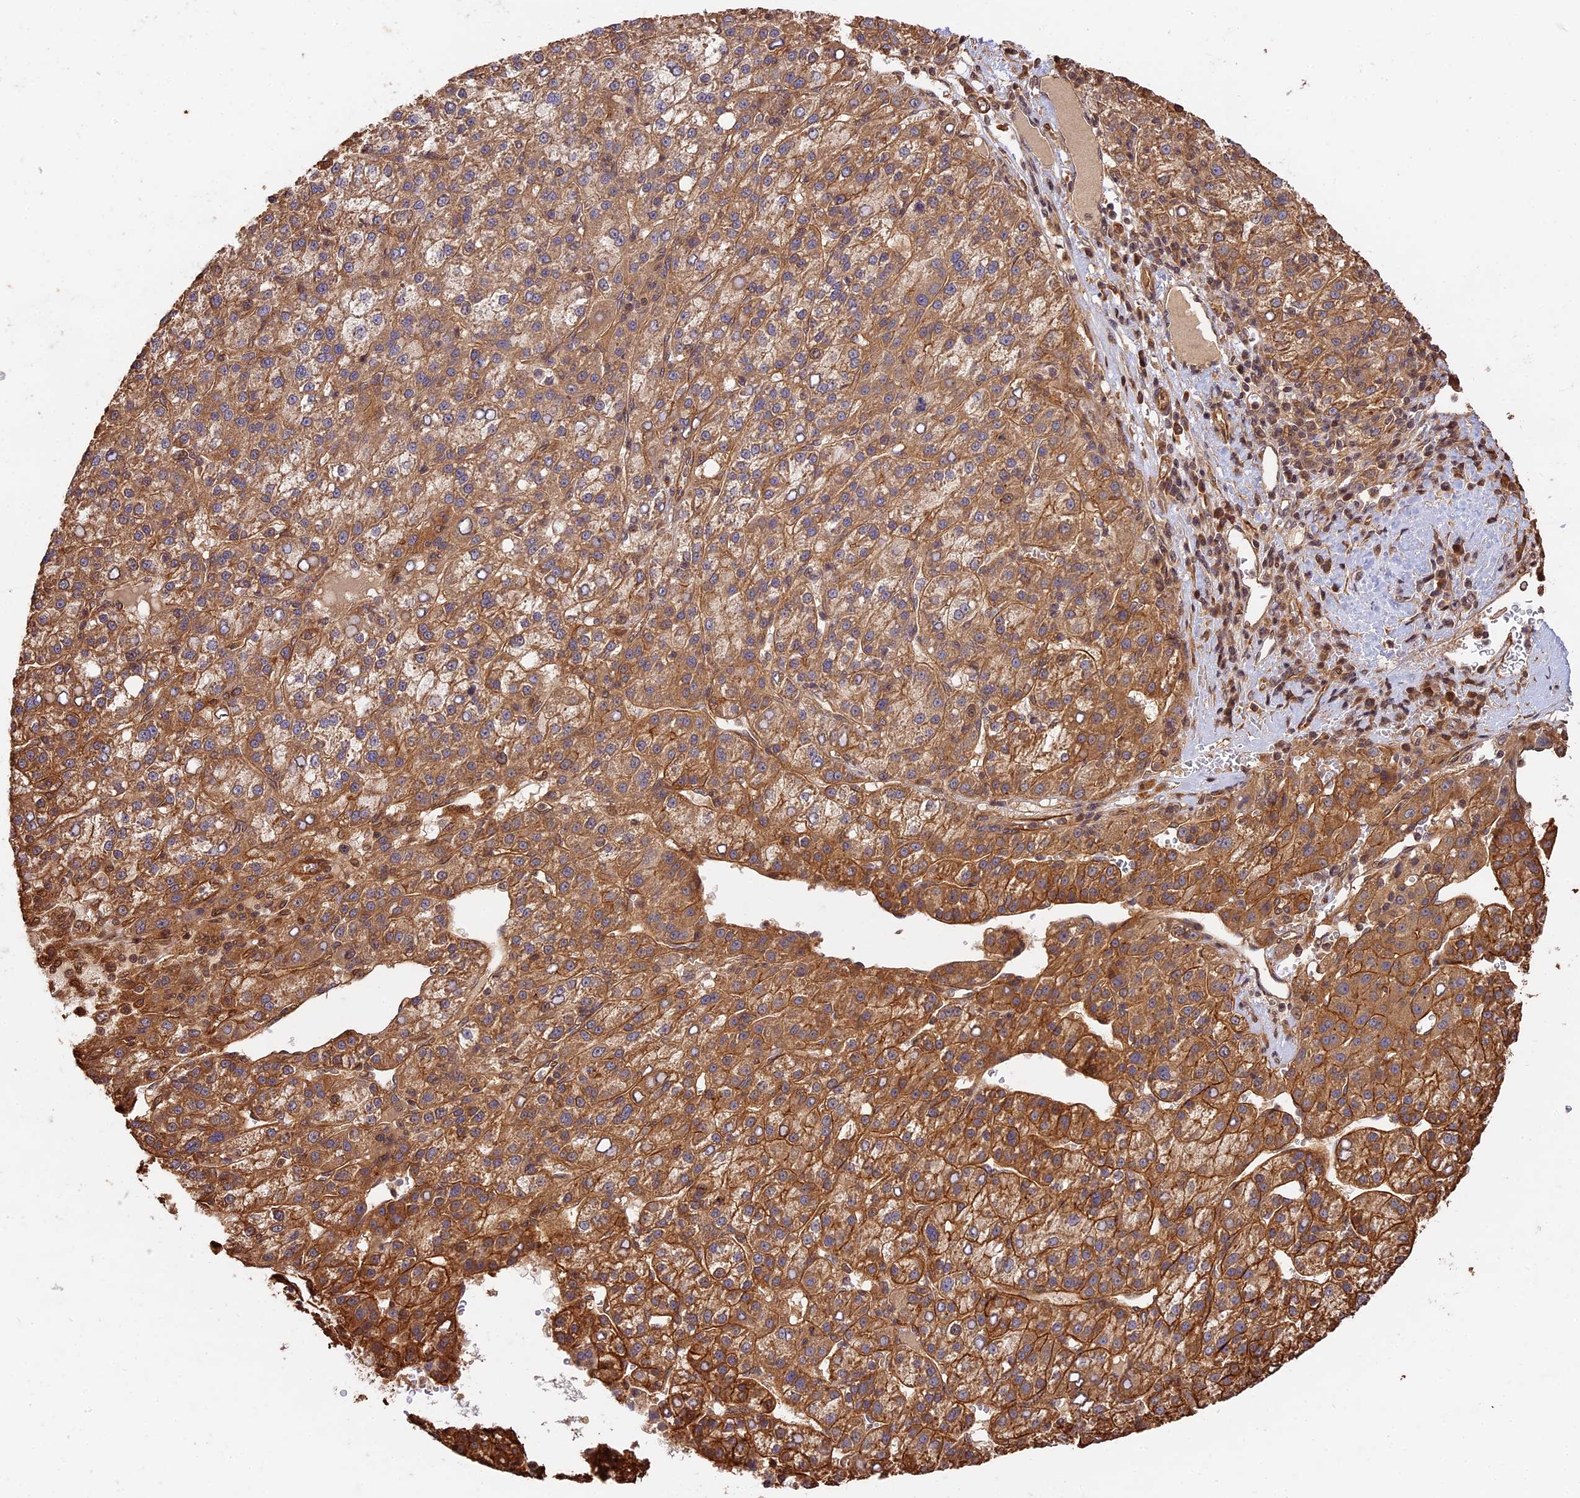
{"staining": {"intensity": "moderate", "quantity": ">75%", "location": "cytoplasmic/membranous"}, "tissue": "liver cancer", "cell_type": "Tumor cells", "image_type": "cancer", "snomed": [{"axis": "morphology", "description": "Carcinoma, Hepatocellular, NOS"}, {"axis": "topography", "description": "Liver"}], "caption": "Liver cancer stained for a protein (brown) demonstrates moderate cytoplasmic/membranous positive expression in approximately >75% of tumor cells.", "gene": "PPP1R37", "patient": {"sex": "female", "age": 58}}